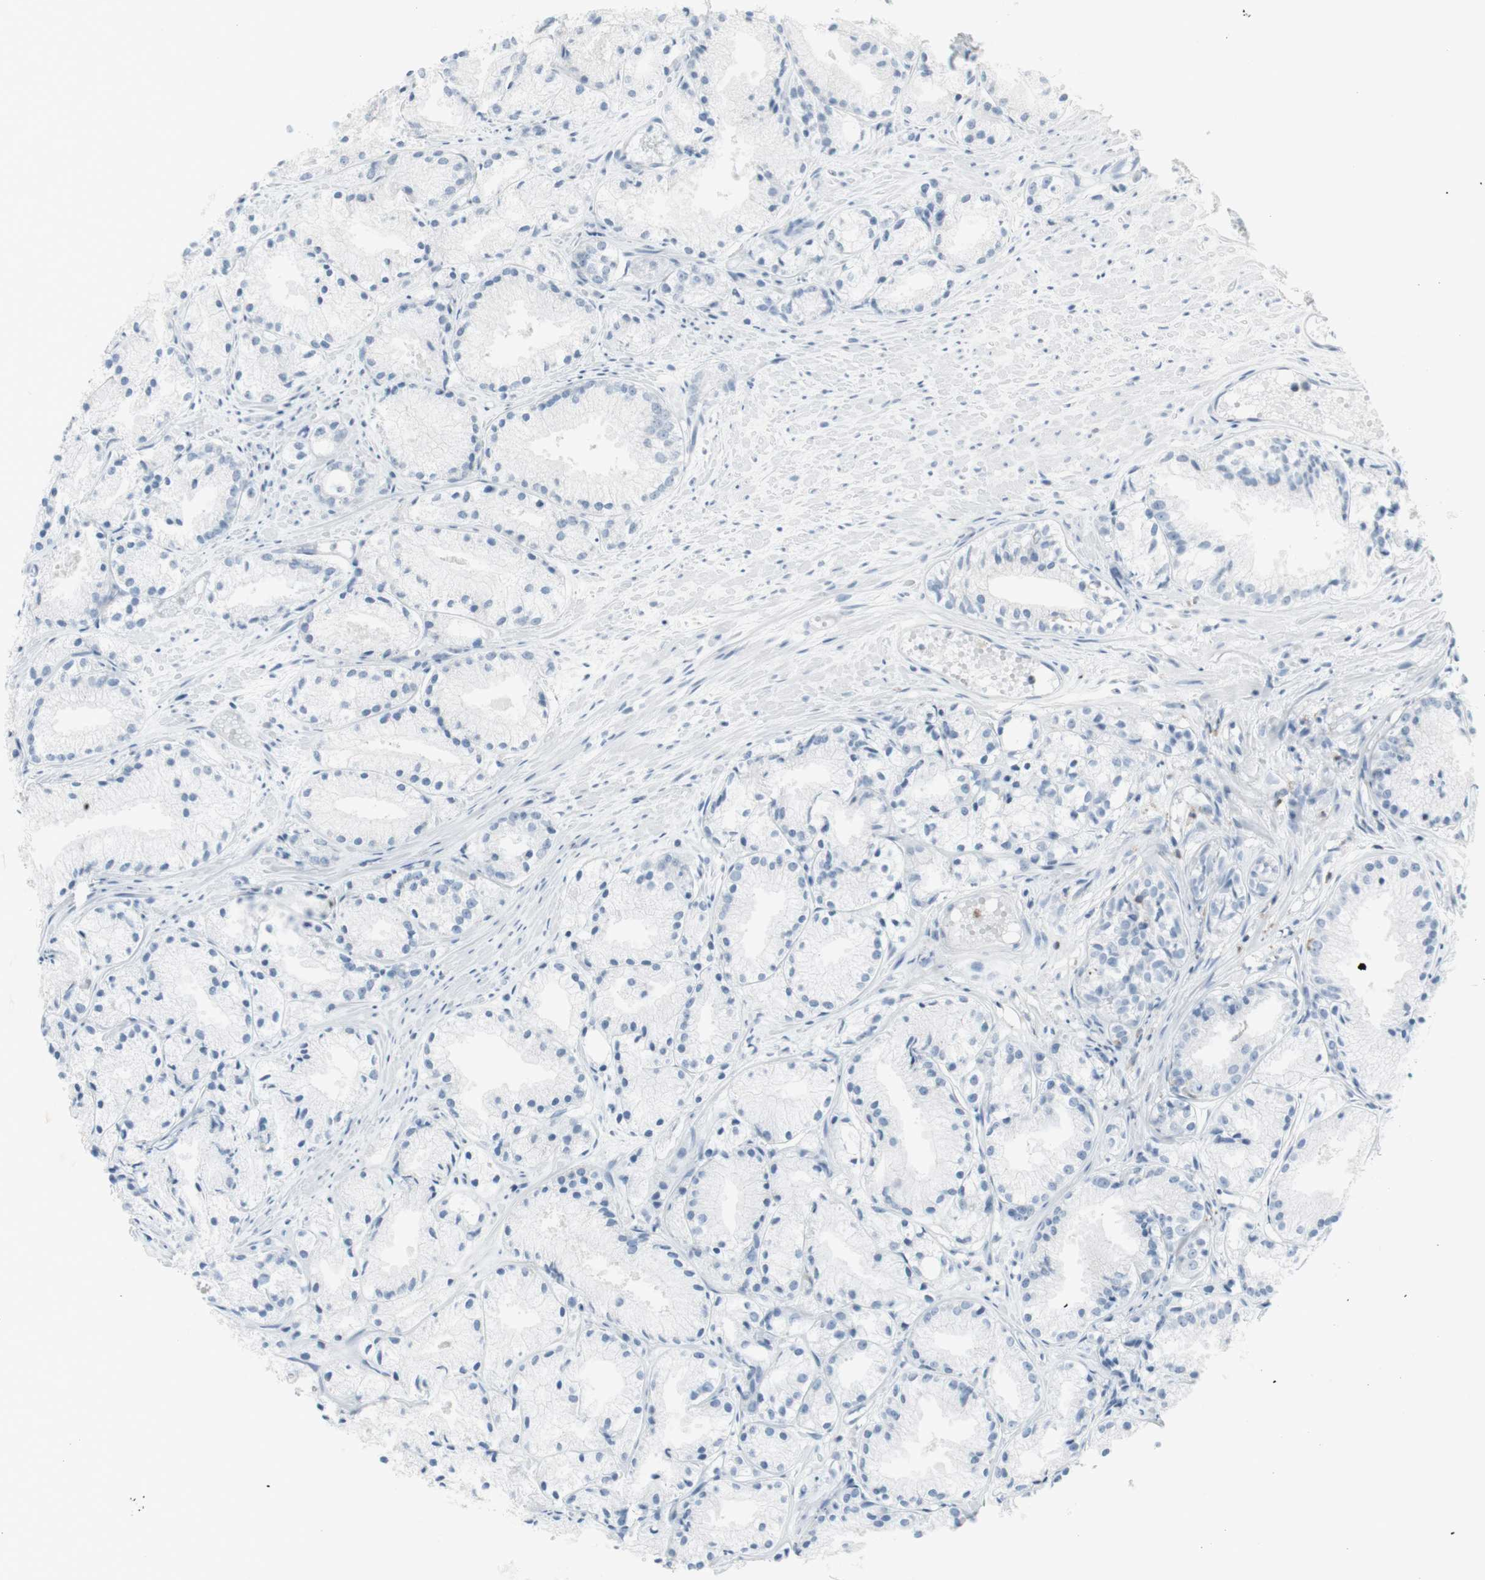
{"staining": {"intensity": "negative", "quantity": "none", "location": "none"}, "tissue": "prostate cancer", "cell_type": "Tumor cells", "image_type": "cancer", "snomed": [{"axis": "morphology", "description": "Adenocarcinoma, Low grade"}, {"axis": "topography", "description": "Prostate"}], "caption": "The histopathology image shows no staining of tumor cells in prostate low-grade adenocarcinoma. (DAB (3,3'-diaminobenzidine) IHC with hematoxylin counter stain).", "gene": "NRG1", "patient": {"sex": "male", "age": 72}}